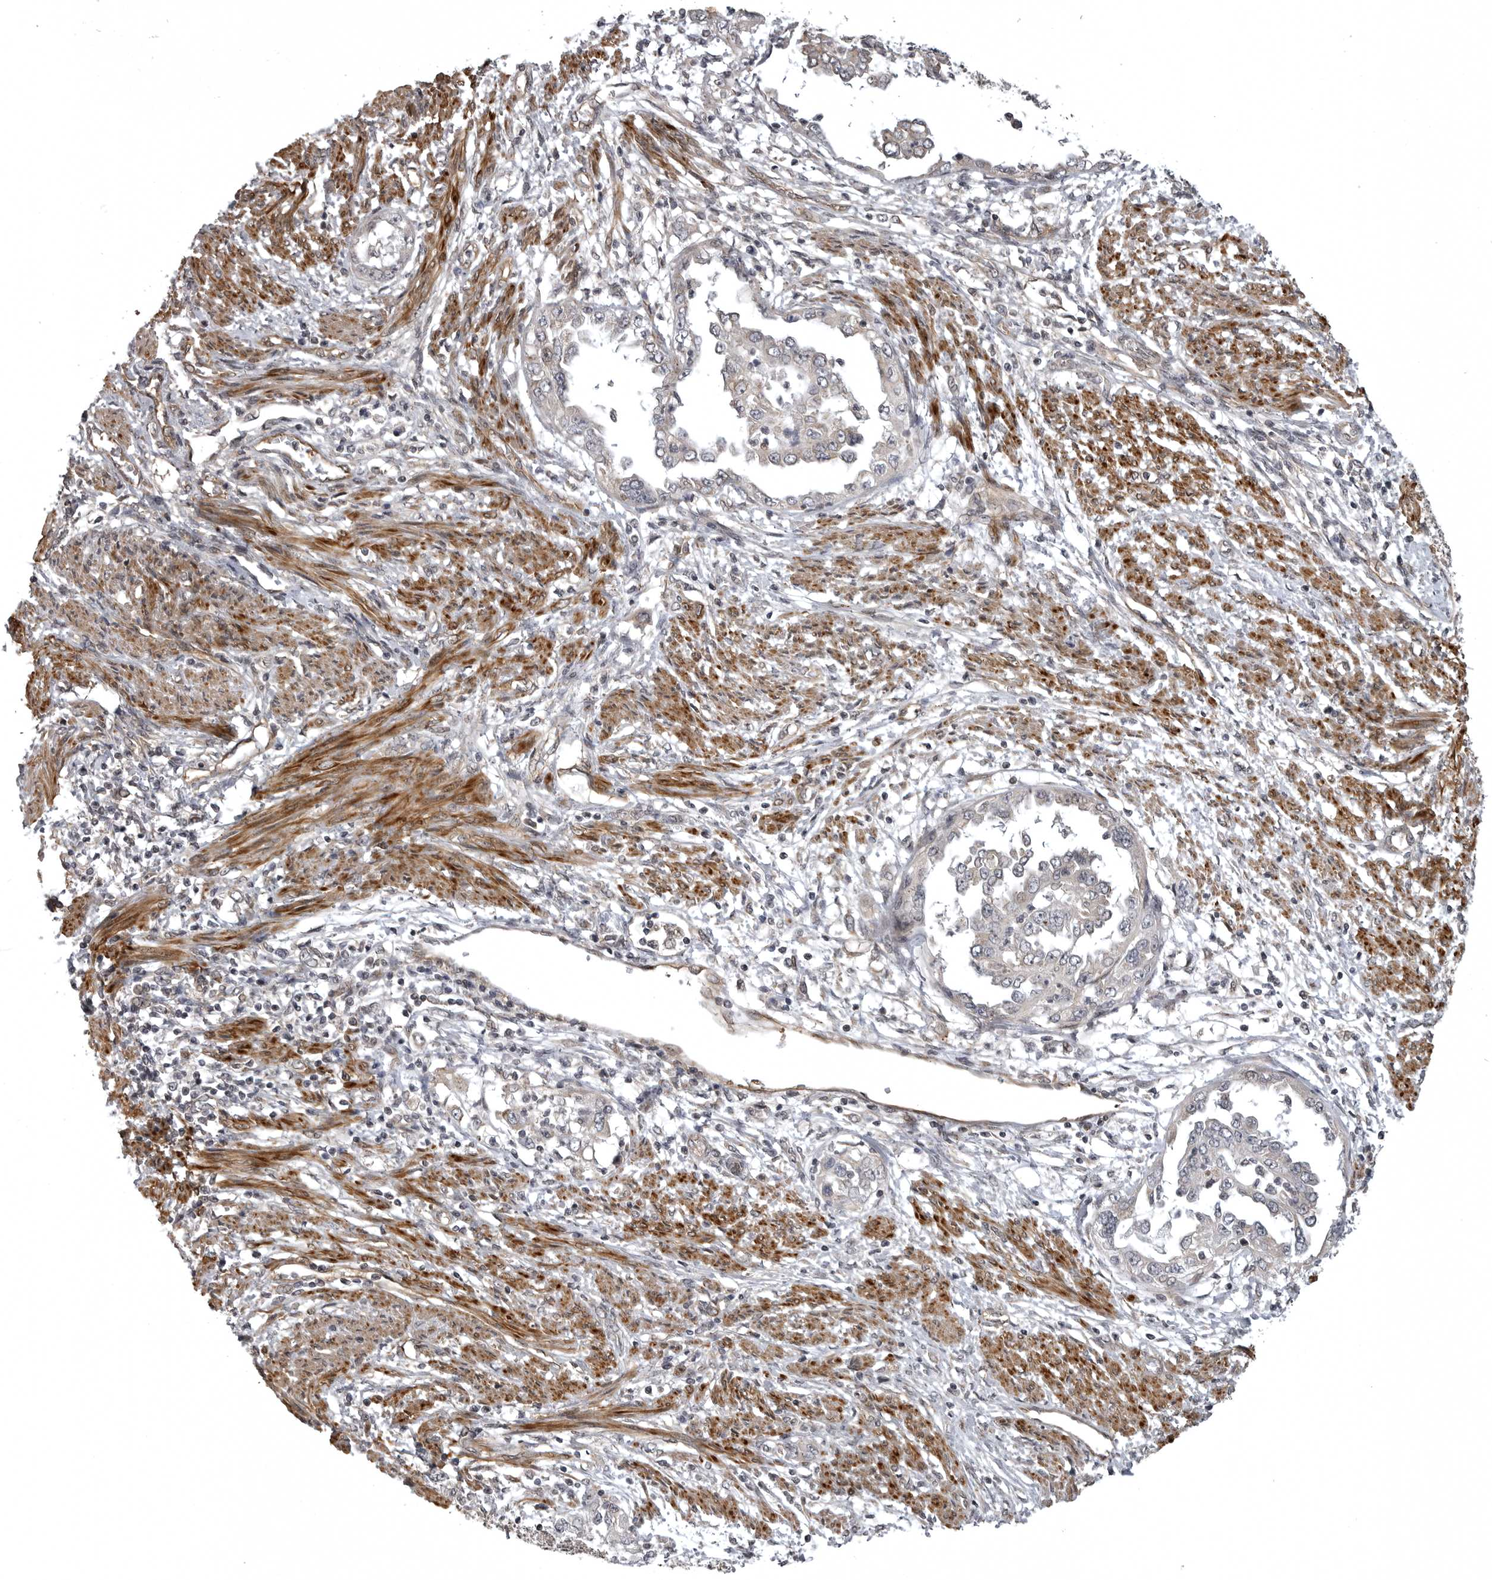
{"staining": {"intensity": "weak", "quantity": "<25%", "location": "cytoplasmic/membranous"}, "tissue": "endometrial cancer", "cell_type": "Tumor cells", "image_type": "cancer", "snomed": [{"axis": "morphology", "description": "Adenocarcinoma, NOS"}, {"axis": "topography", "description": "Endometrium"}], "caption": "There is no significant positivity in tumor cells of endometrial cancer (adenocarcinoma).", "gene": "SNX16", "patient": {"sex": "female", "age": 85}}